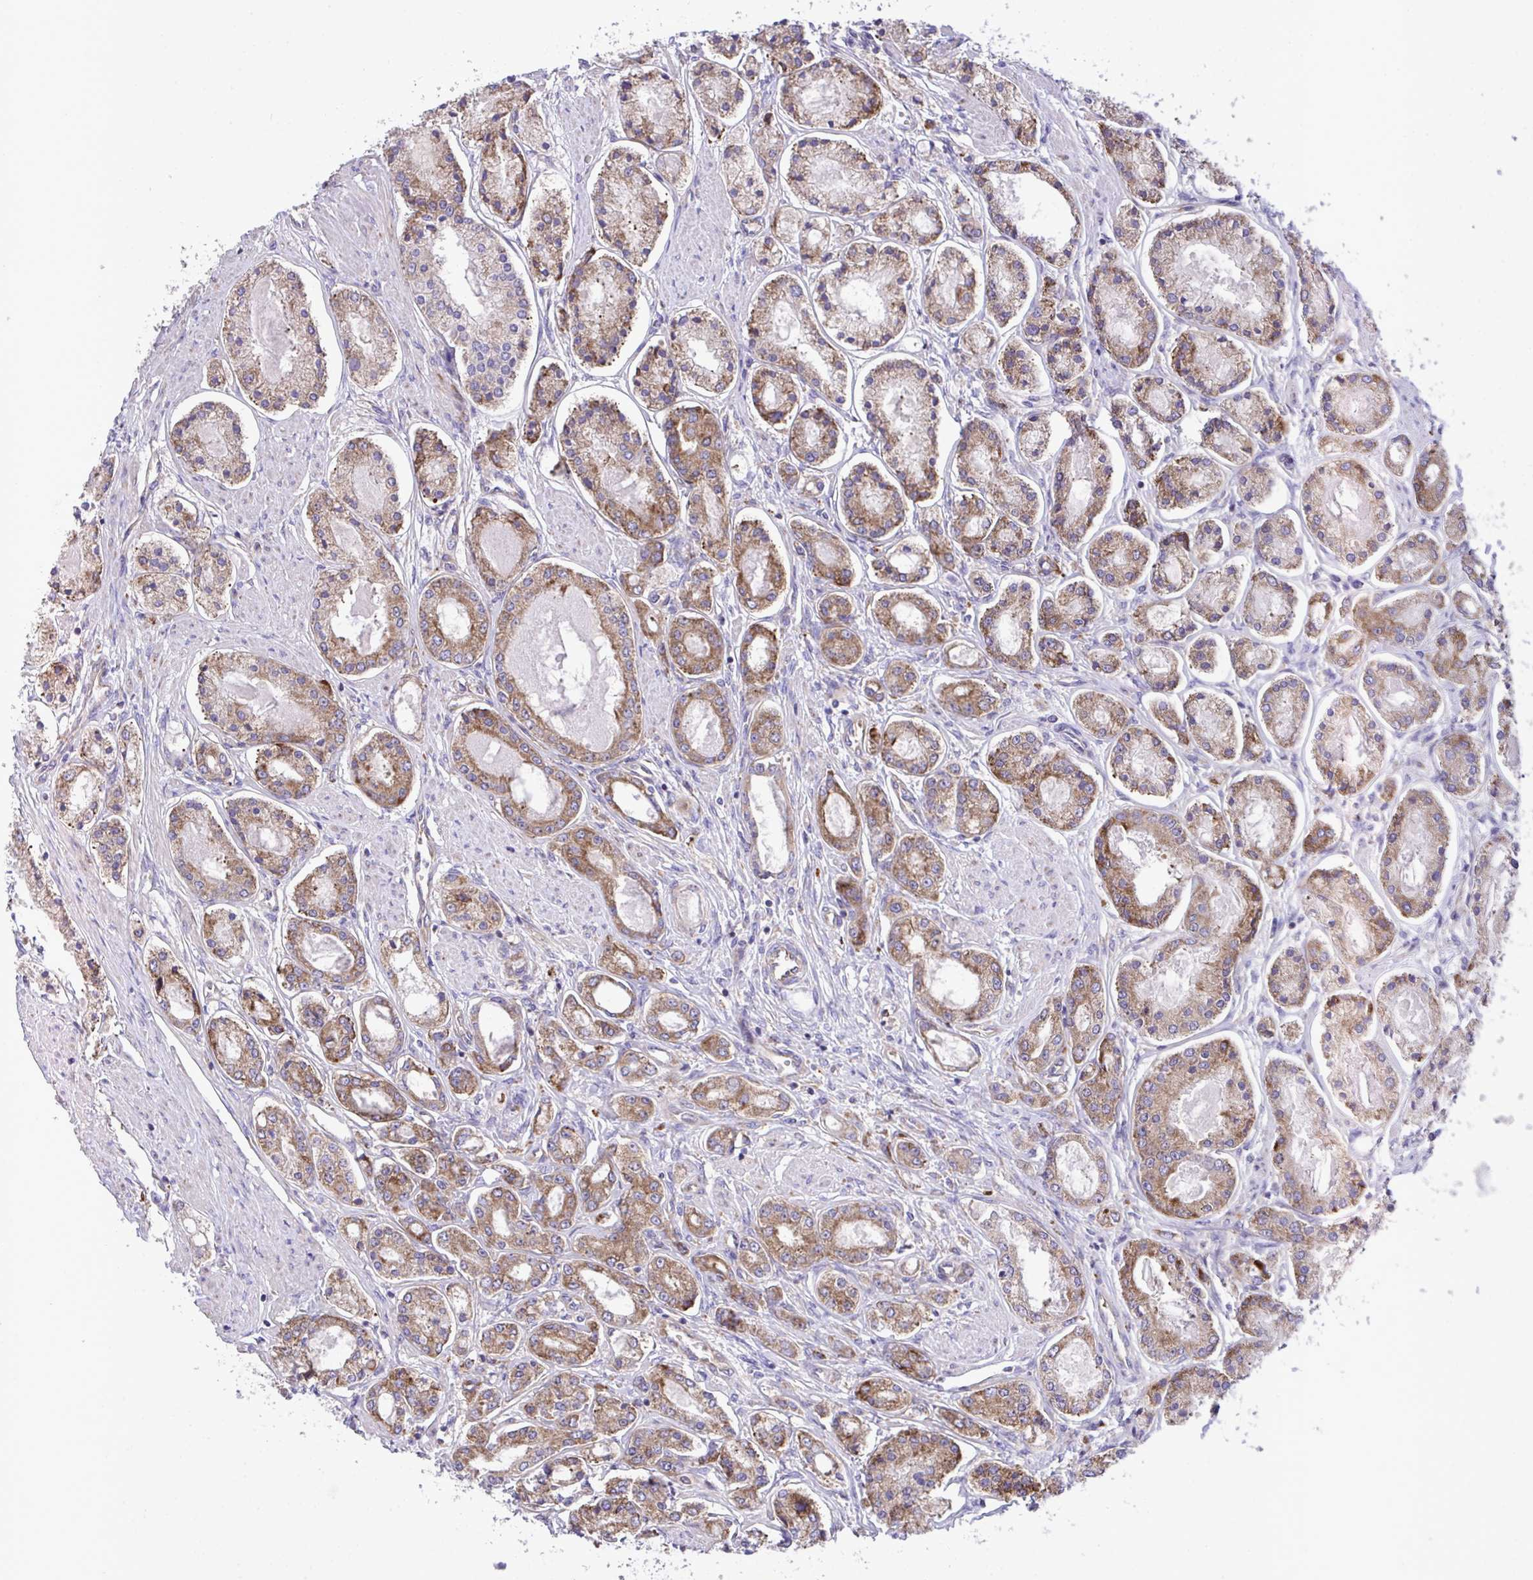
{"staining": {"intensity": "moderate", "quantity": ">75%", "location": "cytoplasmic/membranous"}, "tissue": "prostate cancer", "cell_type": "Tumor cells", "image_type": "cancer", "snomed": [{"axis": "morphology", "description": "Adenocarcinoma, High grade"}, {"axis": "topography", "description": "Prostate"}], "caption": "DAB (3,3'-diaminobenzidine) immunohistochemical staining of human prostate cancer exhibits moderate cytoplasmic/membranous protein positivity in about >75% of tumor cells.", "gene": "RPS15", "patient": {"sex": "male", "age": 66}}